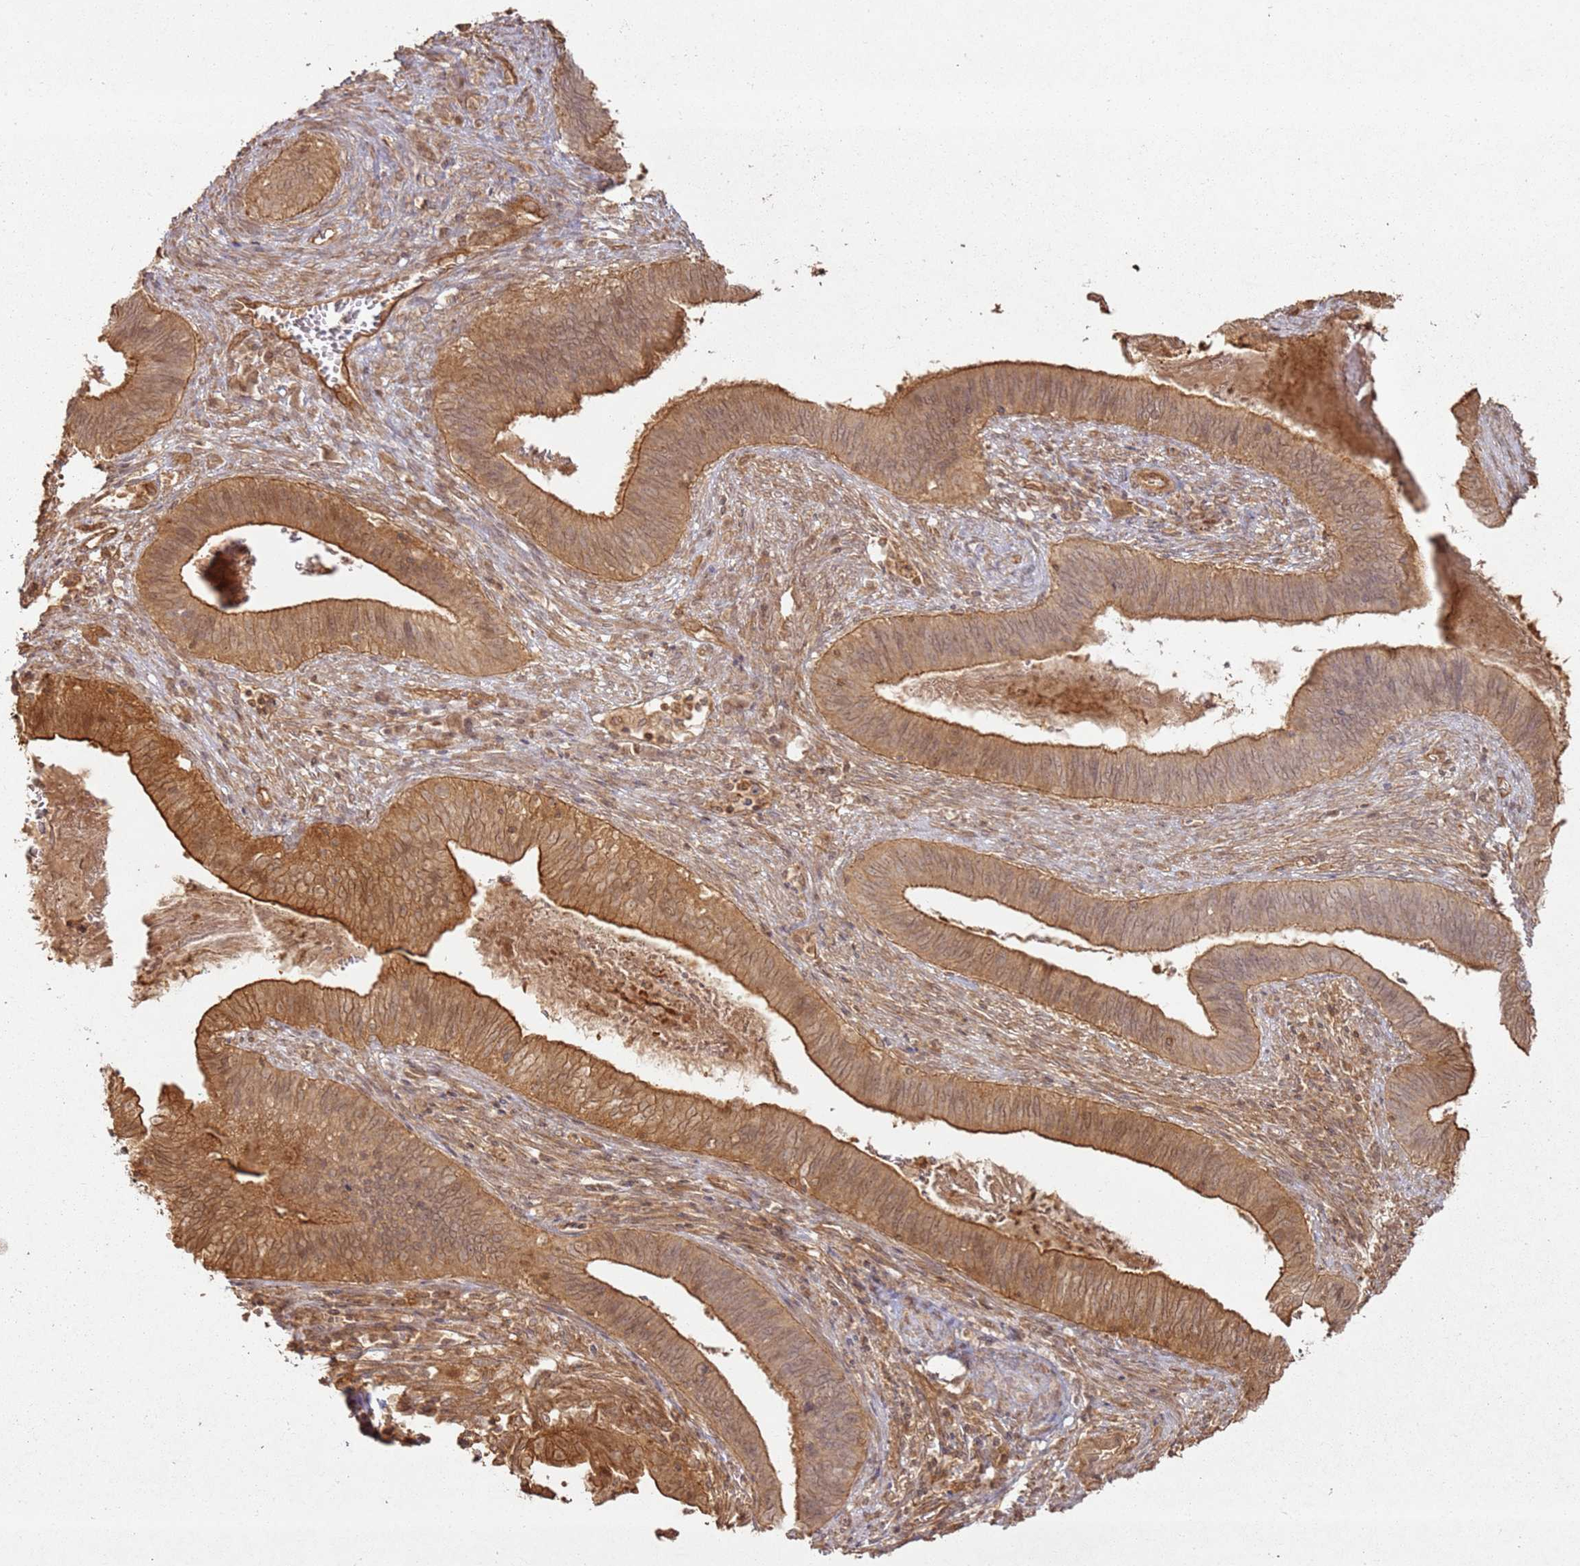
{"staining": {"intensity": "moderate", "quantity": ">75%", "location": "cytoplasmic/membranous"}, "tissue": "cervical cancer", "cell_type": "Tumor cells", "image_type": "cancer", "snomed": [{"axis": "morphology", "description": "Adenocarcinoma, NOS"}, {"axis": "topography", "description": "Cervix"}], "caption": "IHC histopathology image of cervical adenocarcinoma stained for a protein (brown), which reveals medium levels of moderate cytoplasmic/membranous staining in approximately >75% of tumor cells.", "gene": "ZNF776", "patient": {"sex": "female", "age": 42}}